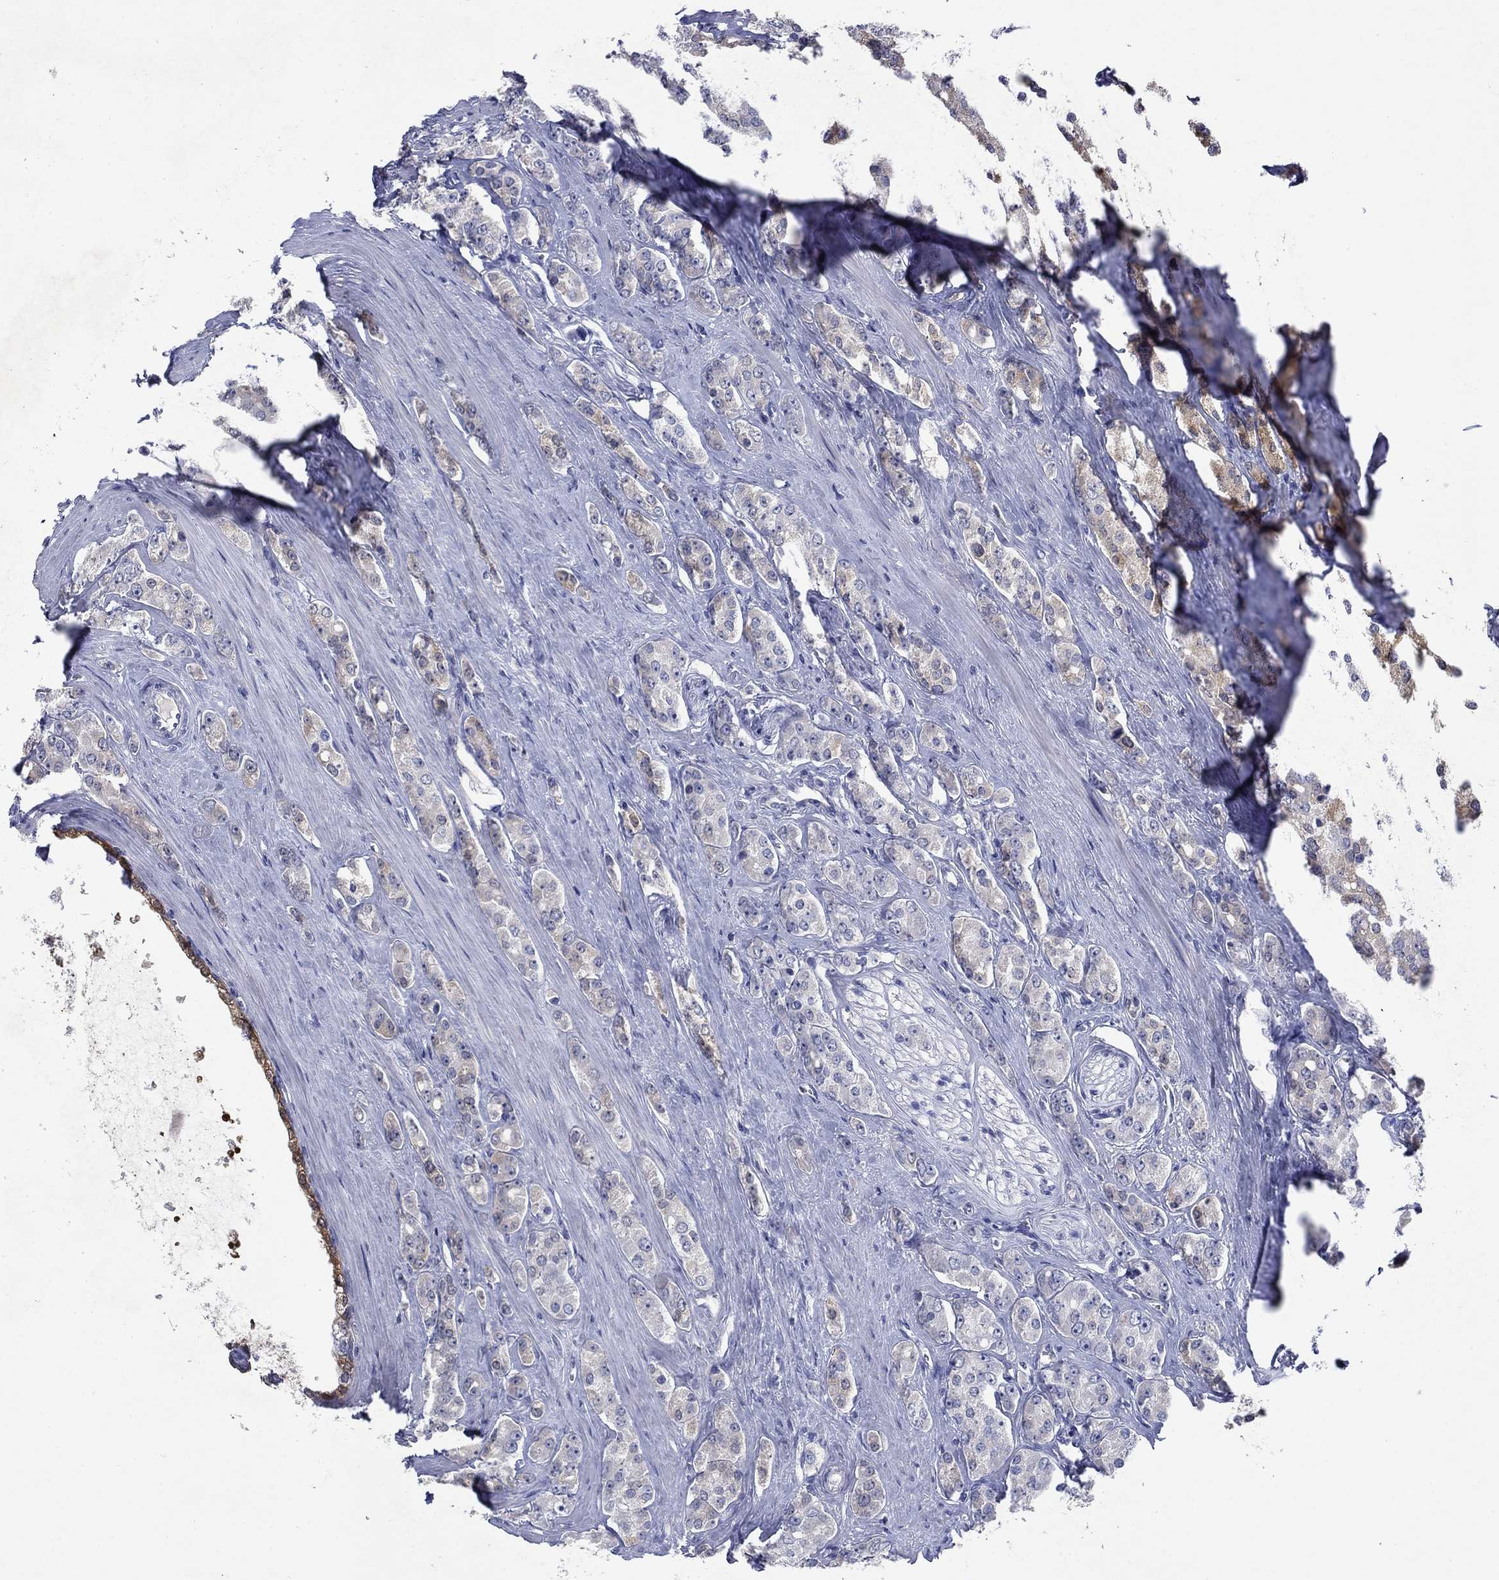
{"staining": {"intensity": "weak", "quantity": "<25%", "location": "cytoplasmic/membranous"}, "tissue": "prostate cancer", "cell_type": "Tumor cells", "image_type": "cancer", "snomed": [{"axis": "morphology", "description": "Adenocarcinoma, NOS"}, {"axis": "topography", "description": "Prostate"}], "caption": "High power microscopy photomicrograph of an immunohistochemistry (IHC) histopathology image of prostate cancer, revealing no significant staining in tumor cells. The staining is performed using DAB (3,3'-diaminobenzidine) brown chromogen with nuclei counter-stained in using hematoxylin.", "gene": "SULT2B1", "patient": {"sex": "male", "age": 67}}